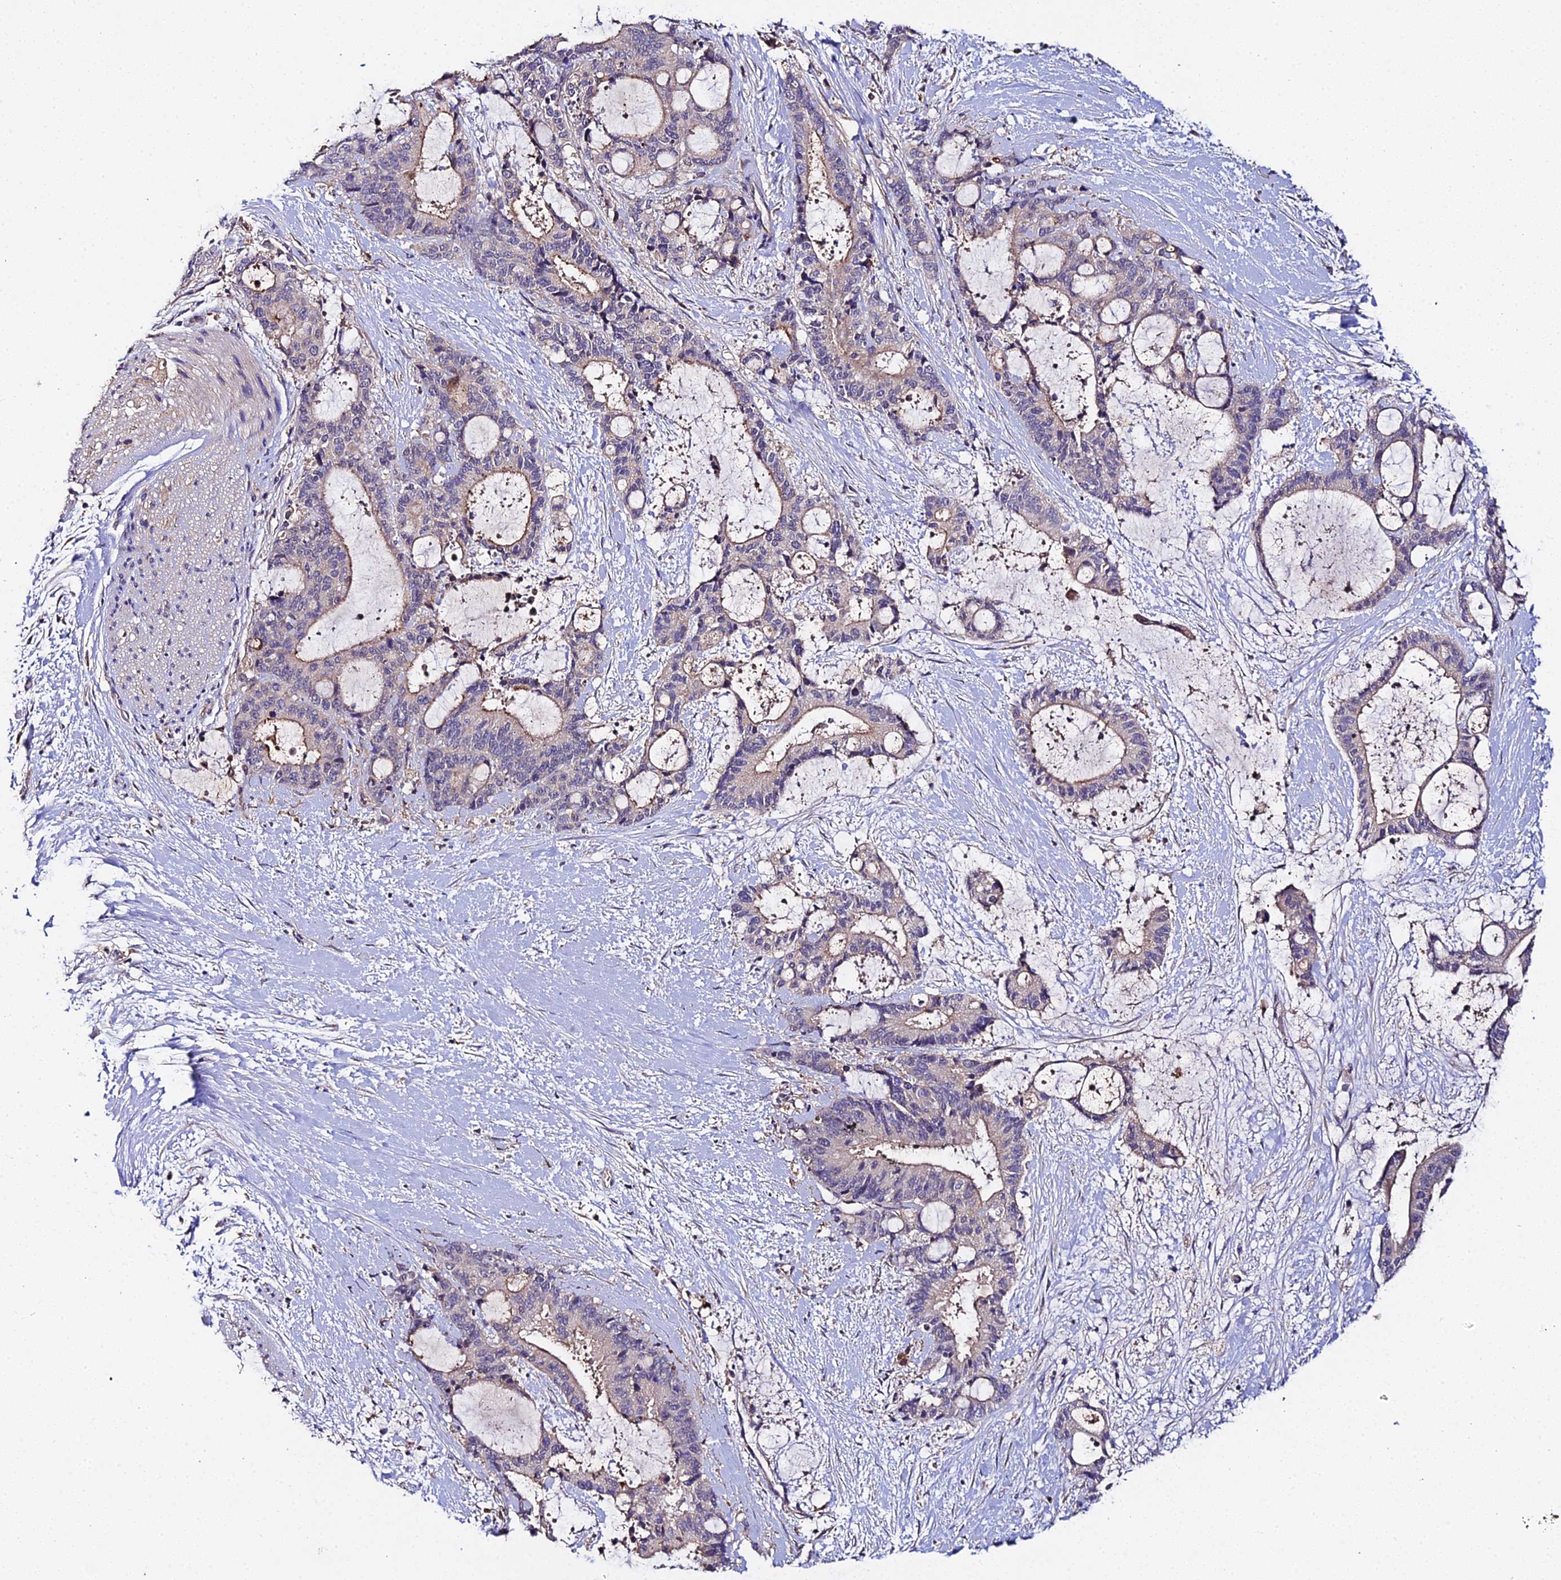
{"staining": {"intensity": "negative", "quantity": "none", "location": "none"}, "tissue": "liver cancer", "cell_type": "Tumor cells", "image_type": "cancer", "snomed": [{"axis": "morphology", "description": "Normal tissue, NOS"}, {"axis": "morphology", "description": "Cholangiocarcinoma"}, {"axis": "topography", "description": "Liver"}, {"axis": "topography", "description": "Peripheral nerve tissue"}], "caption": "The histopathology image shows no staining of tumor cells in liver cholangiocarcinoma.", "gene": "ZBED8", "patient": {"sex": "female", "age": 73}}